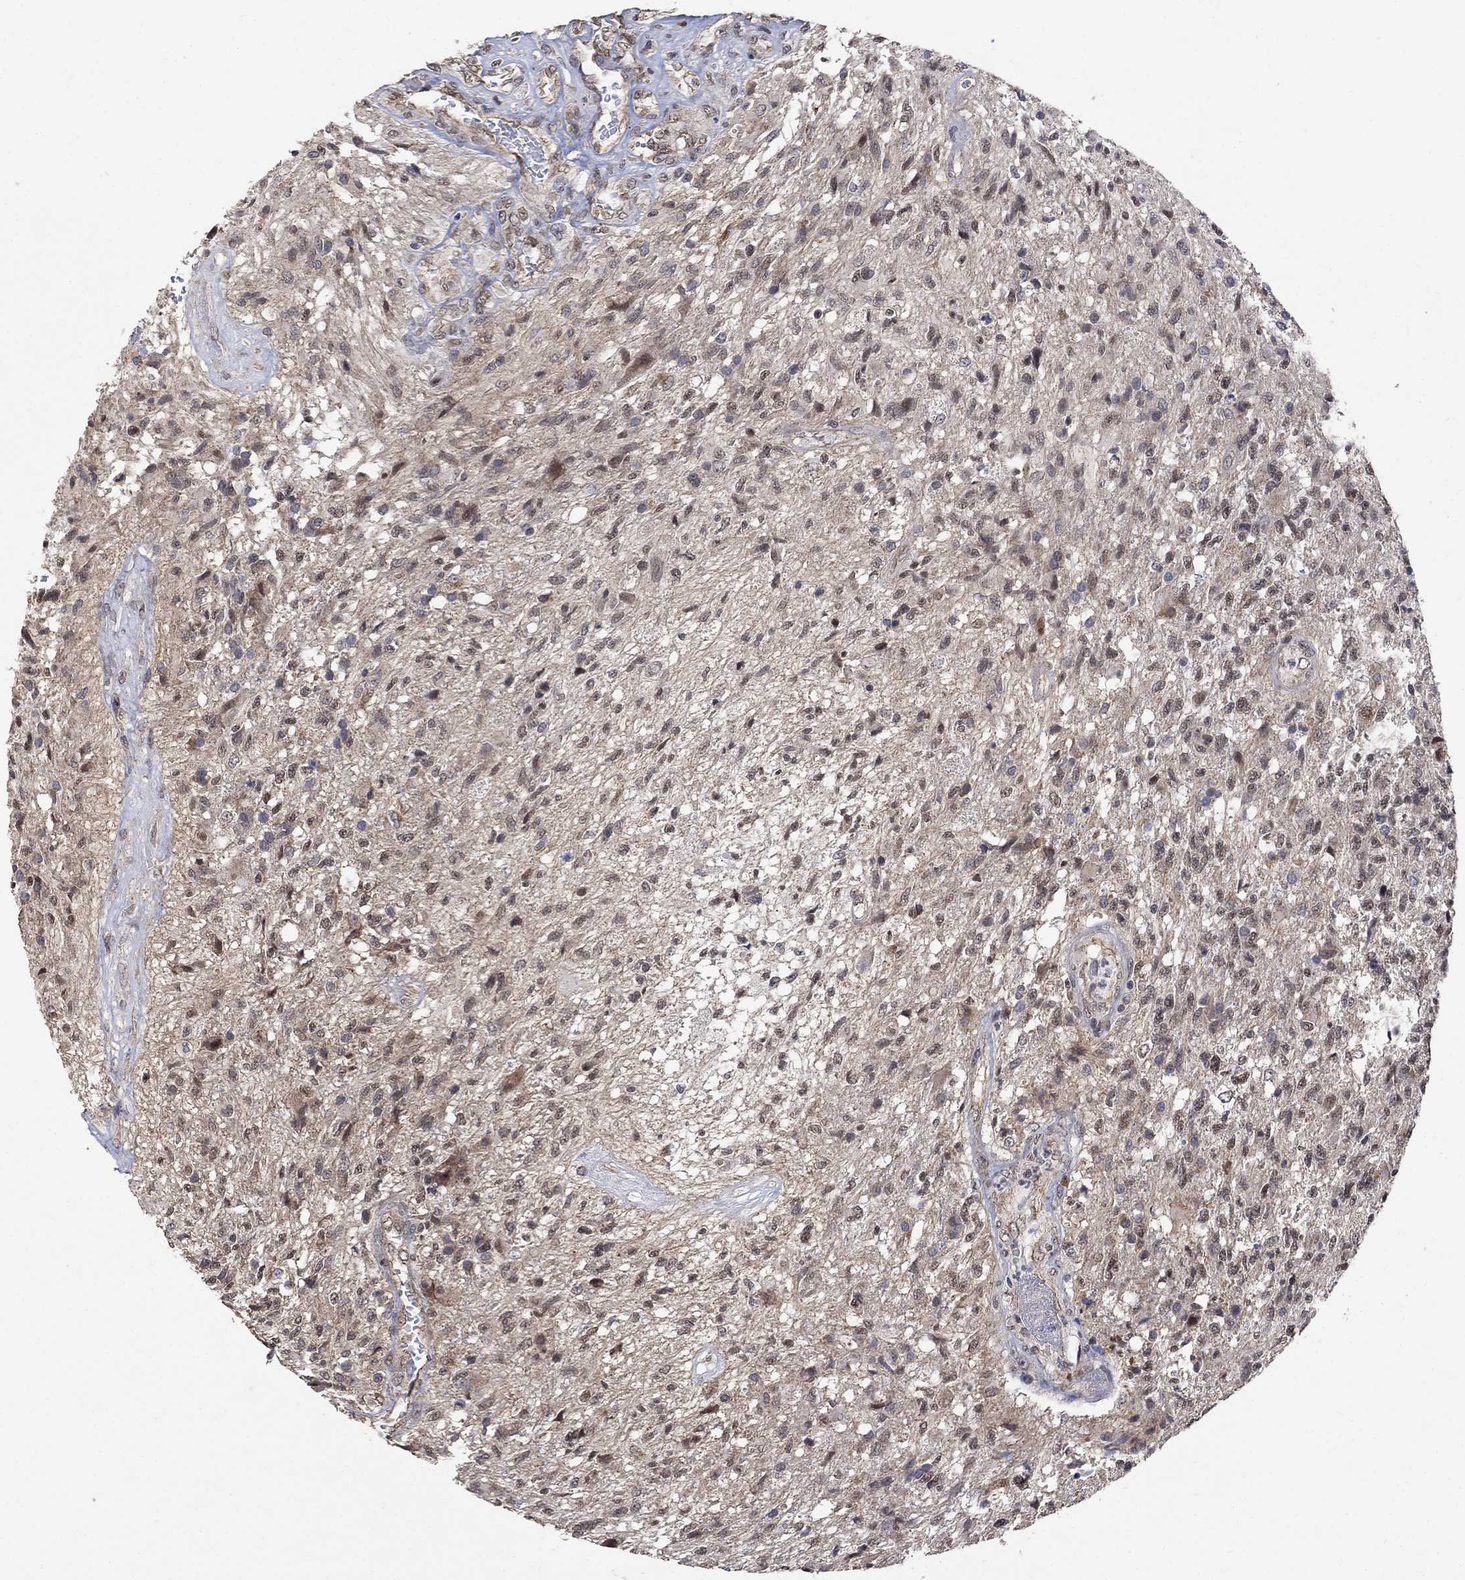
{"staining": {"intensity": "negative", "quantity": "none", "location": "none"}, "tissue": "glioma", "cell_type": "Tumor cells", "image_type": "cancer", "snomed": [{"axis": "morphology", "description": "Glioma, malignant, High grade"}, {"axis": "topography", "description": "Brain"}], "caption": "This is a micrograph of immunohistochemistry staining of glioma, which shows no positivity in tumor cells.", "gene": "ANKRA2", "patient": {"sex": "male", "age": 56}}